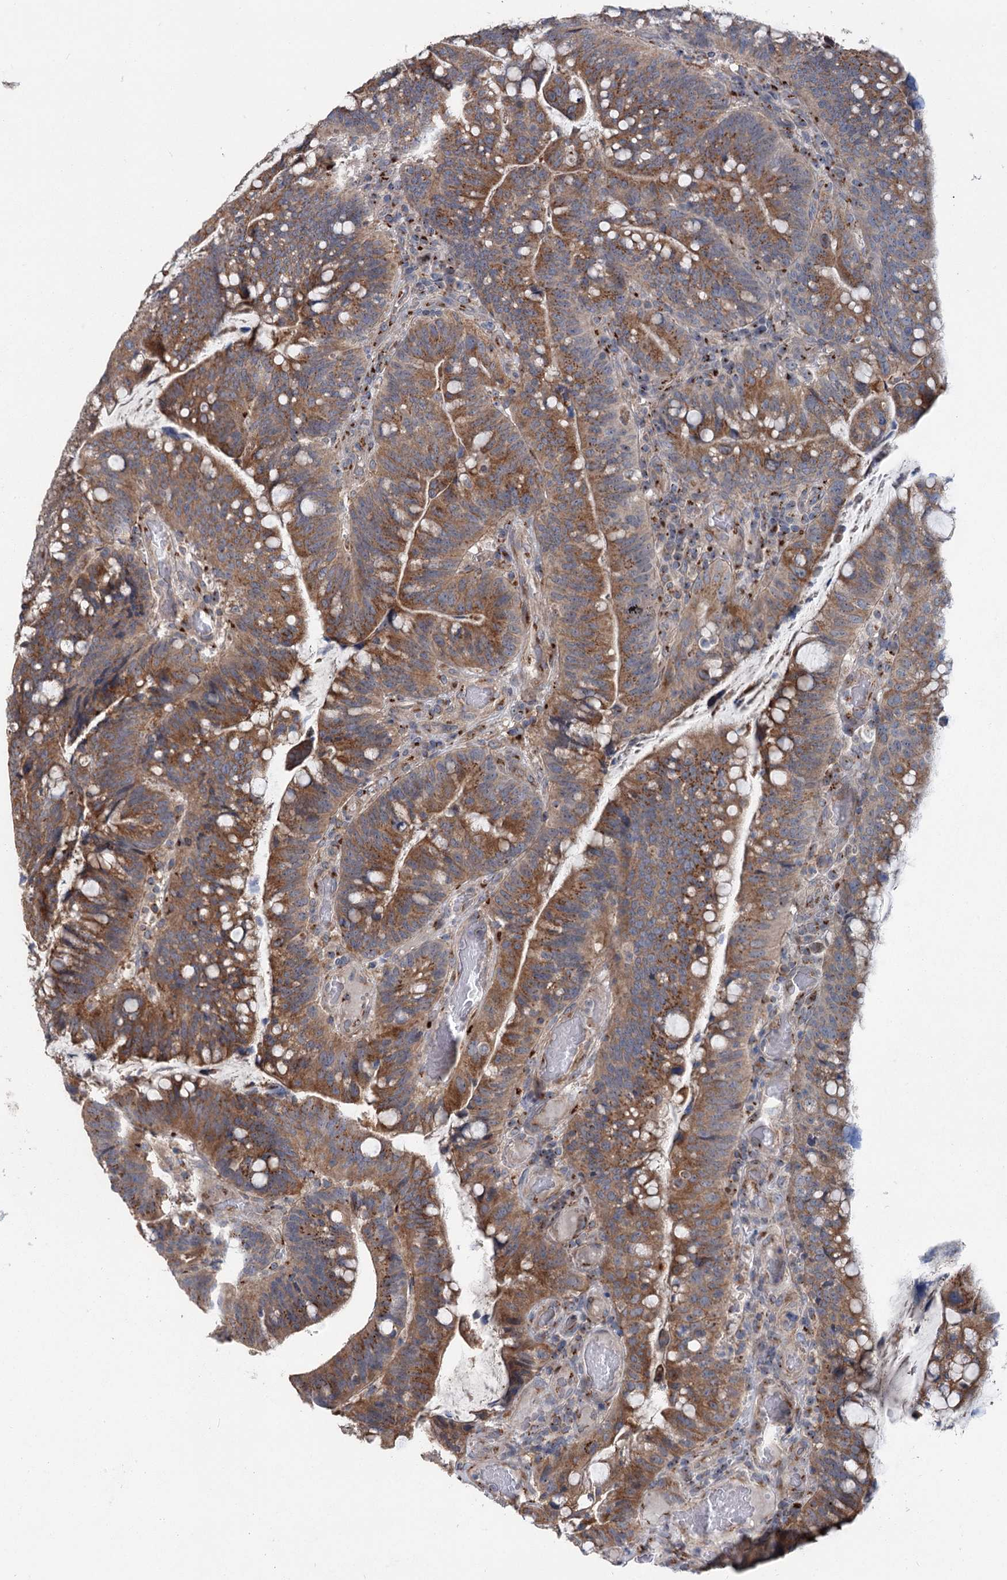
{"staining": {"intensity": "moderate", "quantity": ">75%", "location": "cytoplasmic/membranous"}, "tissue": "colorectal cancer", "cell_type": "Tumor cells", "image_type": "cancer", "snomed": [{"axis": "morphology", "description": "Normal tissue, NOS"}, {"axis": "morphology", "description": "Adenocarcinoma, NOS"}, {"axis": "topography", "description": "Colon"}], "caption": "Human colorectal cancer stained with a brown dye displays moderate cytoplasmic/membranous positive expression in approximately >75% of tumor cells.", "gene": "ITIH5", "patient": {"sex": "female", "age": 66}}